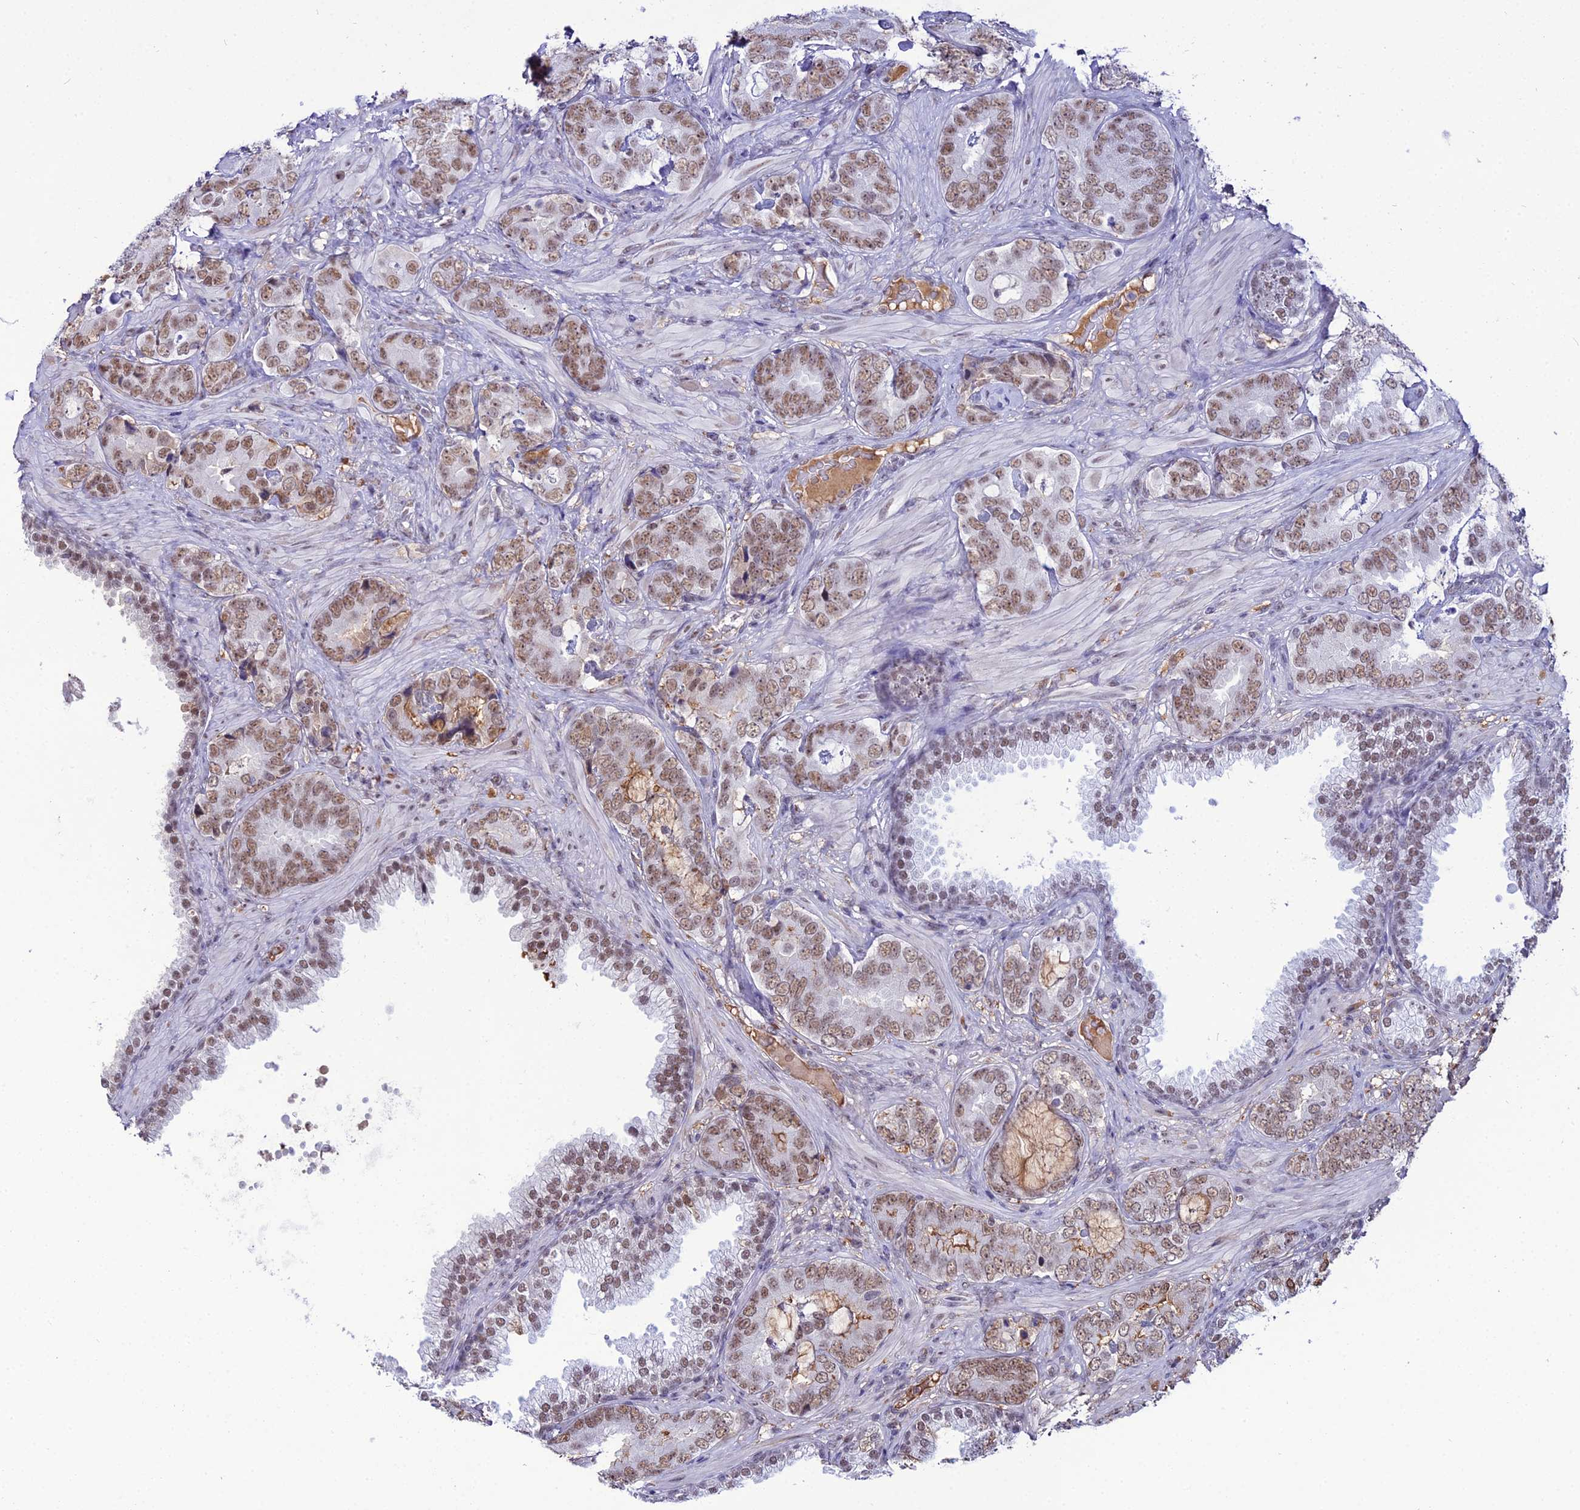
{"staining": {"intensity": "moderate", "quantity": "25%-75%", "location": "nuclear"}, "tissue": "prostate cancer", "cell_type": "Tumor cells", "image_type": "cancer", "snomed": [{"axis": "morphology", "description": "Adenocarcinoma, High grade"}, {"axis": "topography", "description": "Prostate"}], "caption": "Immunohistochemistry histopathology image of neoplastic tissue: human prostate adenocarcinoma (high-grade) stained using IHC reveals medium levels of moderate protein expression localized specifically in the nuclear of tumor cells, appearing as a nuclear brown color.", "gene": "RBM12", "patient": {"sex": "male", "age": 71}}